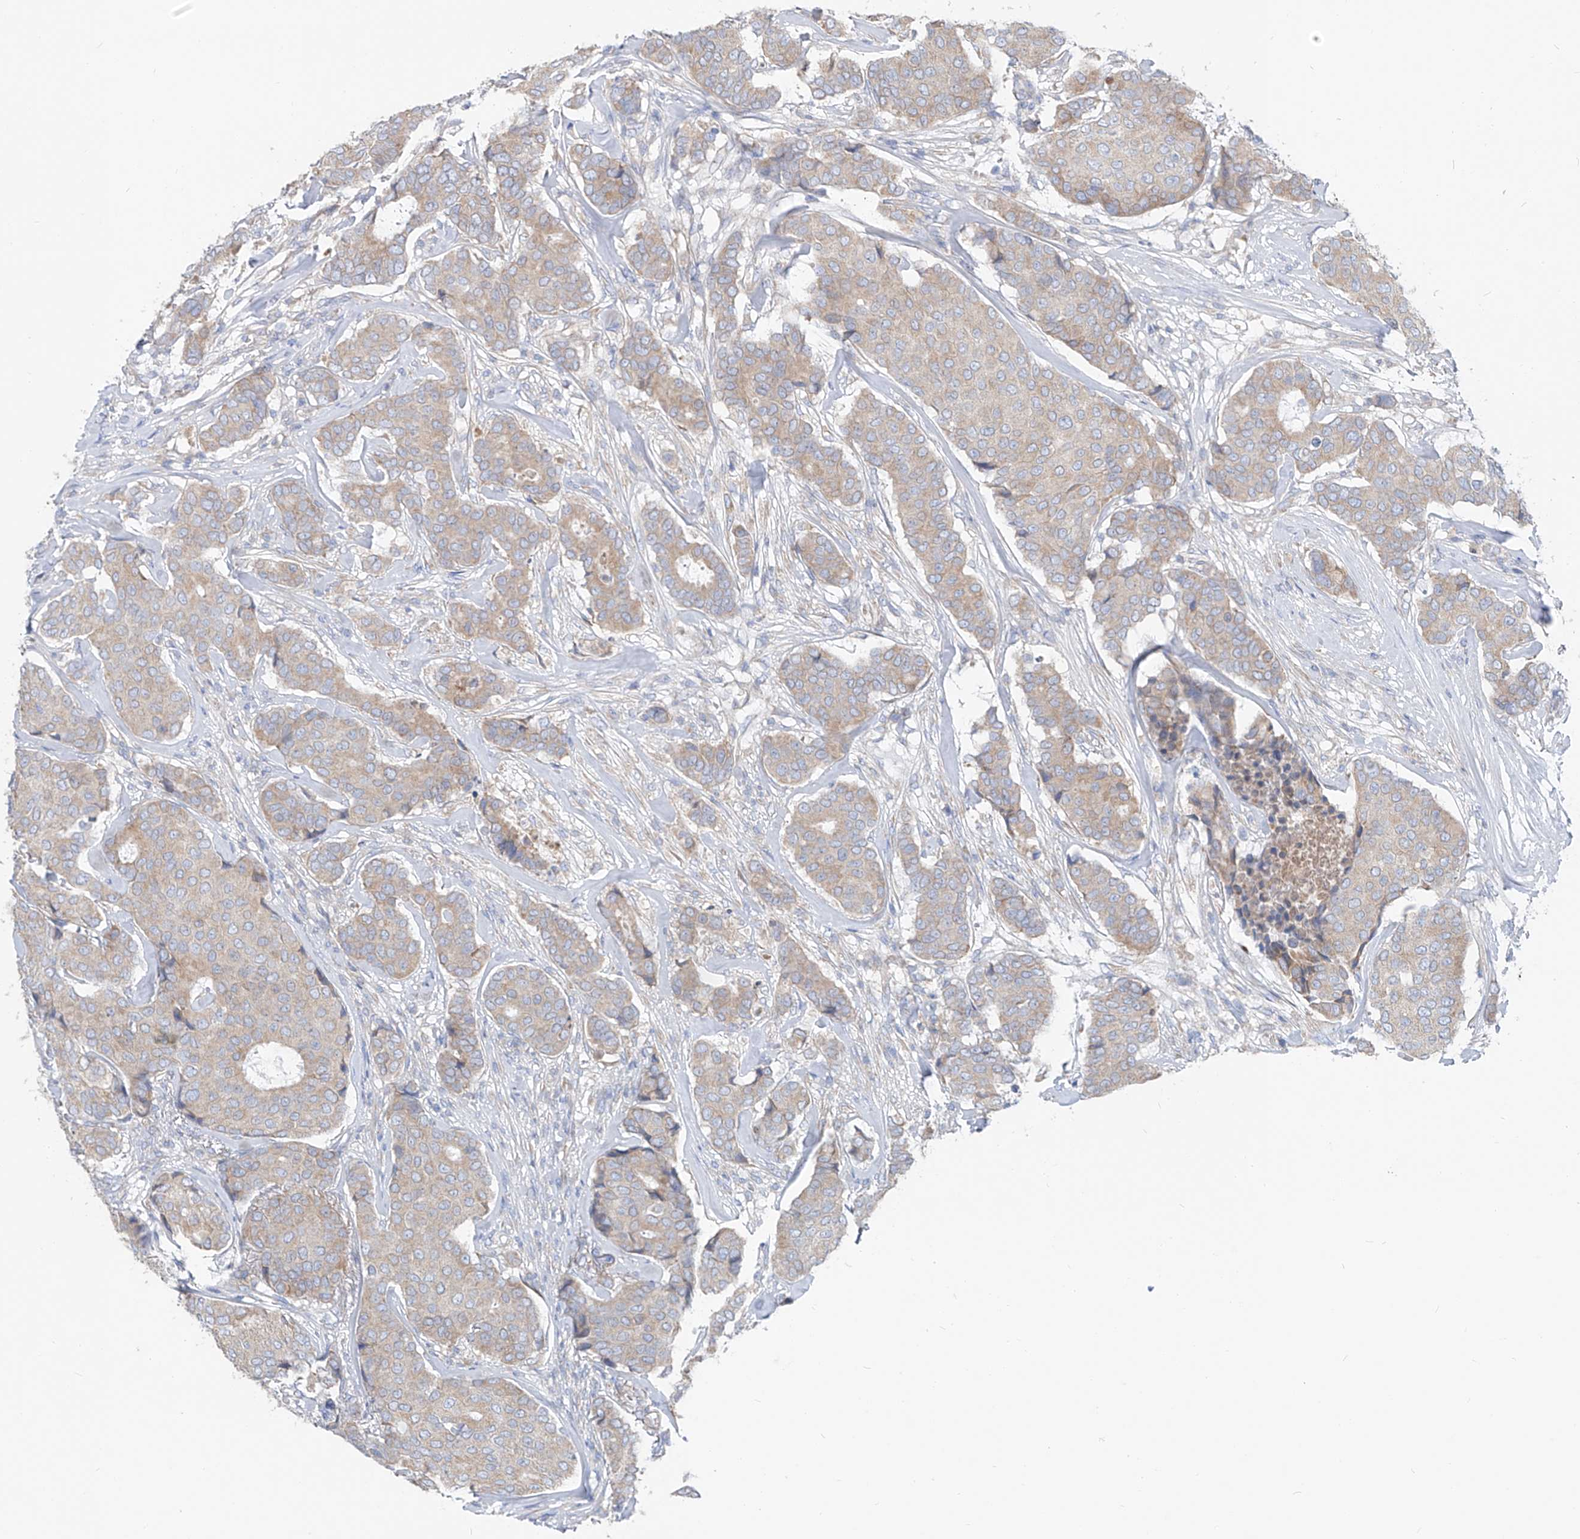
{"staining": {"intensity": "weak", "quantity": "25%-75%", "location": "cytoplasmic/membranous"}, "tissue": "breast cancer", "cell_type": "Tumor cells", "image_type": "cancer", "snomed": [{"axis": "morphology", "description": "Duct carcinoma"}, {"axis": "topography", "description": "Breast"}], "caption": "Tumor cells exhibit weak cytoplasmic/membranous positivity in approximately 25%-75% of cells in intraductal carcinoma (breast).", "gene": "UFL1", "patient": {"sex": "female", "age": 75}}